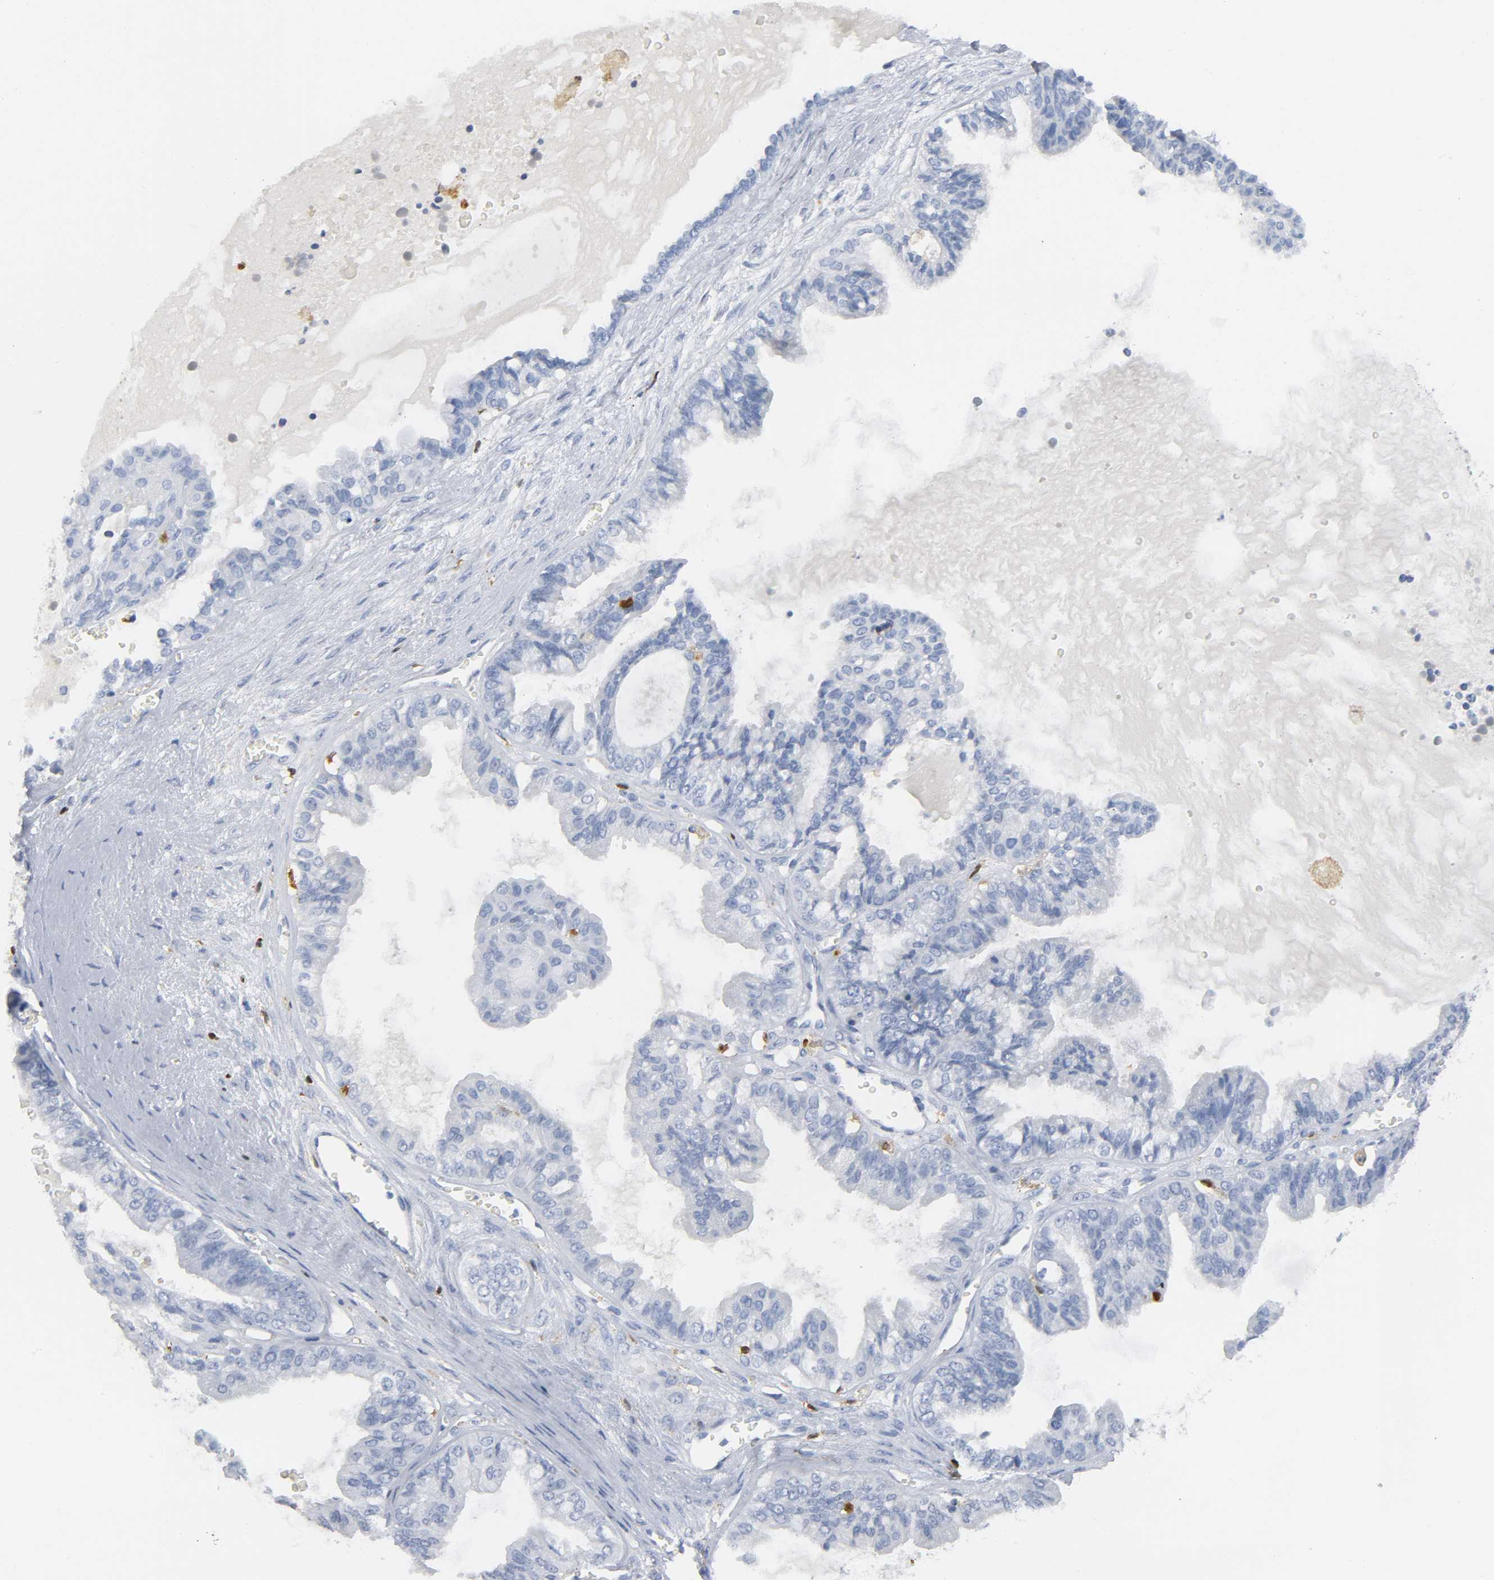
{"staining": {"intensity": "negative", "quantity": "none", "location": "none"}, "tissue": "ovarian cancer", "cell_type": "Tumor cells", "image_type": "cancer", "snomed": [{"axis": "morphology", "description": "Carcinoma, NOS"}, {"axis": "morphology", "description": "Carcinoma, endometroid"}, {"axis": "topography", "description": "Ovary"}], "caption": "Tumor cells show no significant expression in ovarian carcinoma.", "gene": "DOK2", "patient": {"sex": "female", "age": 50}}